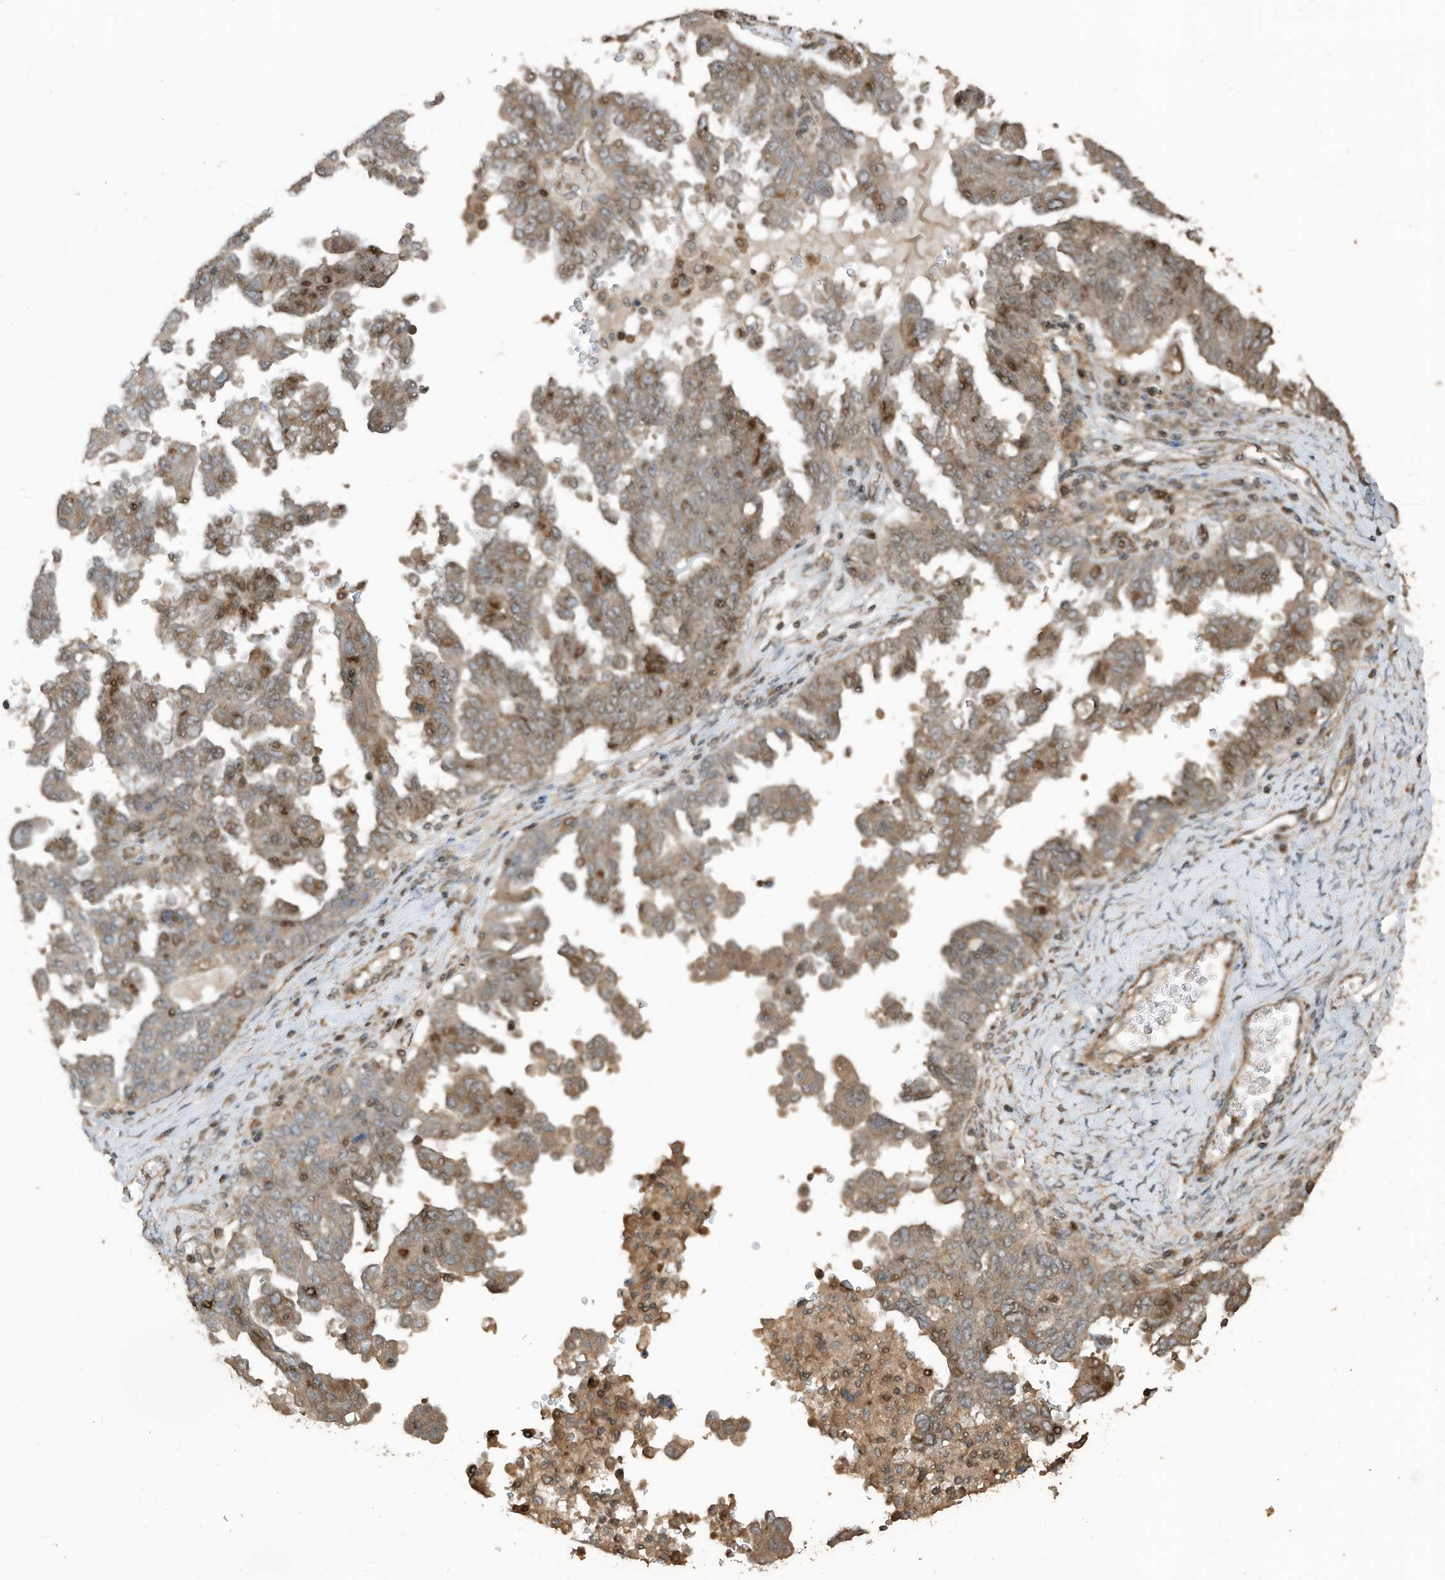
{"staining": {"intensity": "moderate", "quantity": ">75%", "location": "cytoplasmic/membranous"}, "tissue": "ovarian cancer", "cell_type": "Tumor cells", "image_type": "cancer", "snomed": [{"axis": "morphology", "description": "Carcinoma, endometroid"}, {"axis": "topography", "description": "Ovary"}], "caption": "A brown stain shows moderate cytoplasmic/membranous expression of a protein in human ovarian endometroid carcinoma tumor cells.", "gene": "ZNF653", "patient": {"sex": "female", "age": 62}}